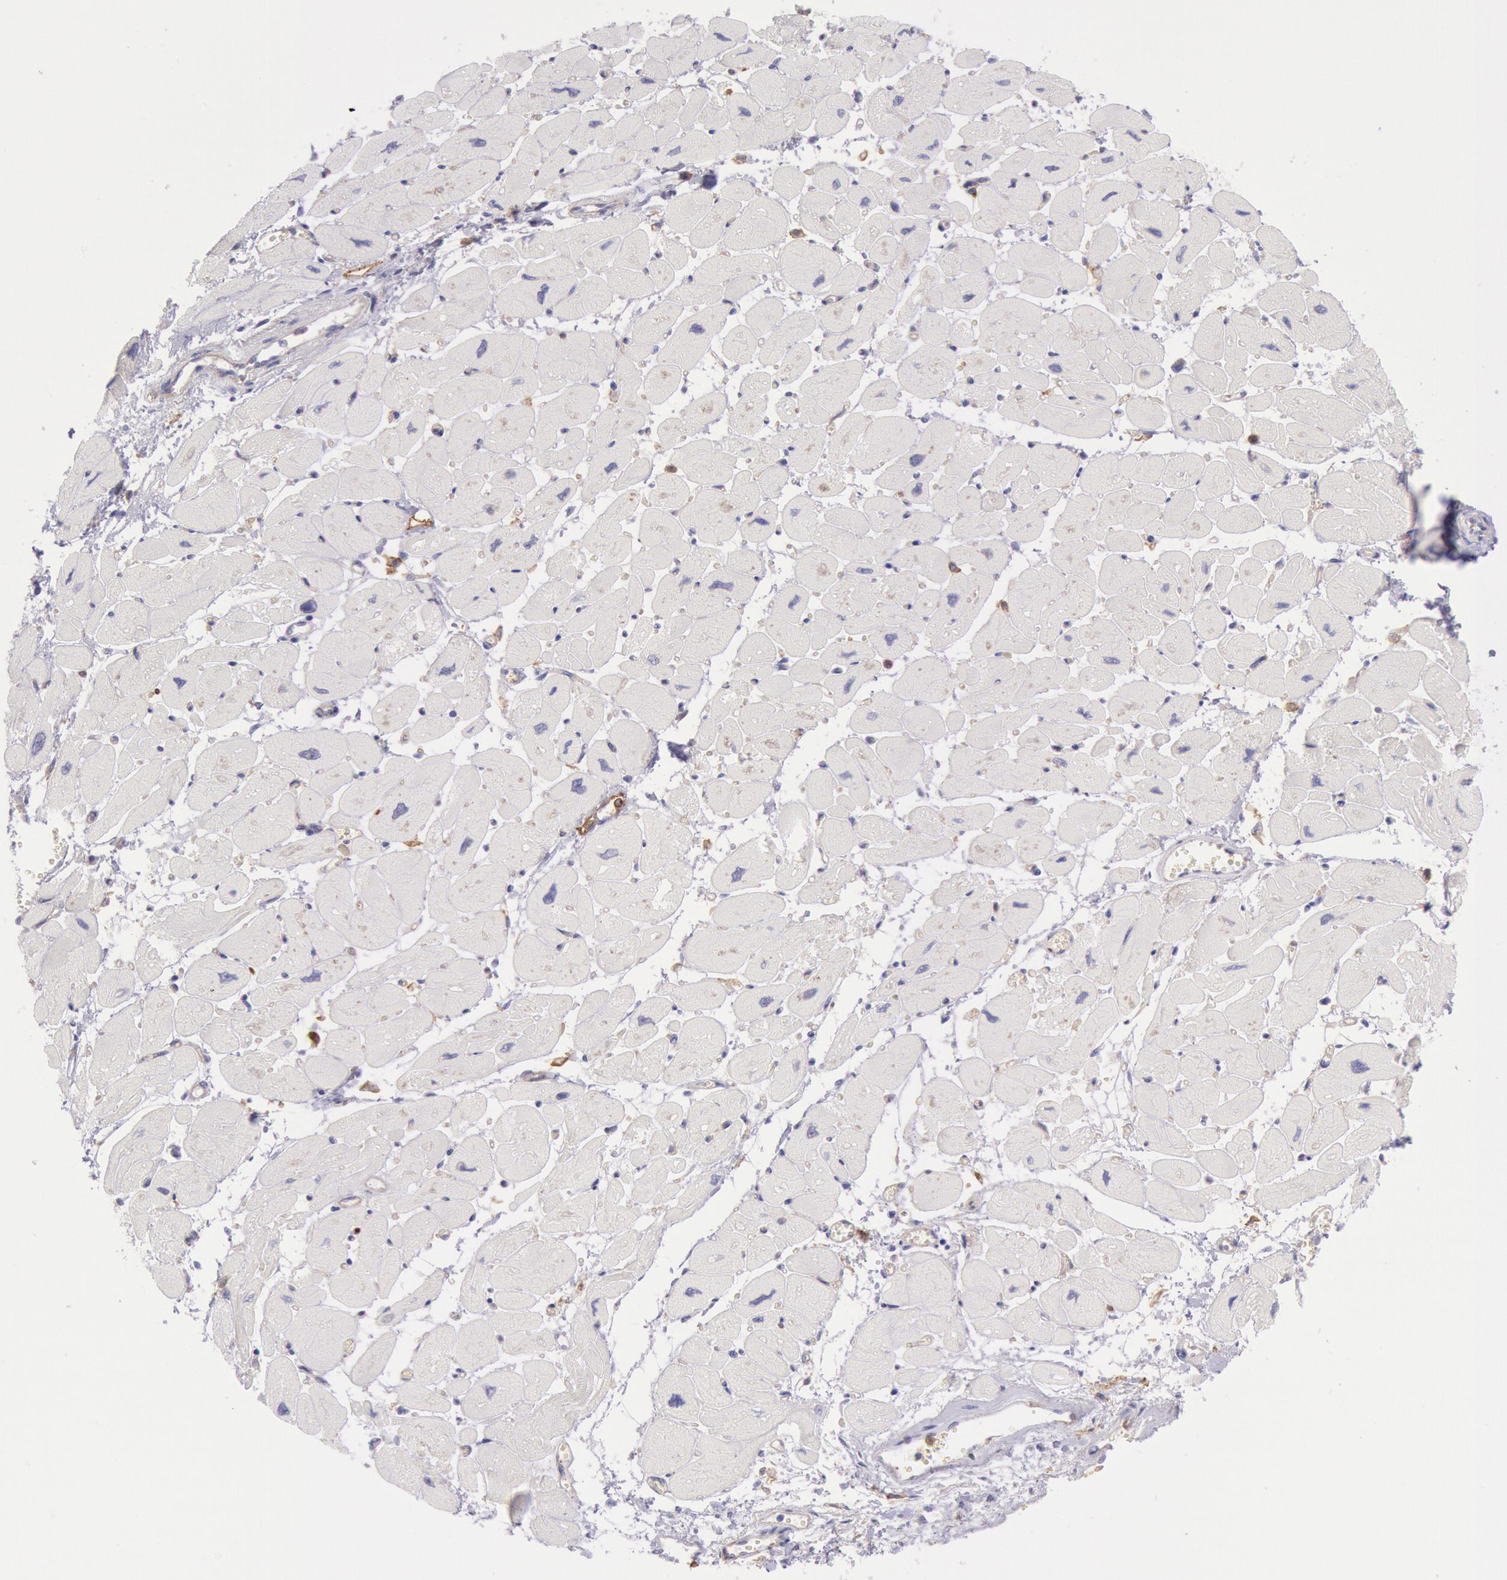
{"staining": {"intensity": "negative", "quantity": "none", "location": "none"}, "tissue": "heart muscle", "cell_type": "Cardiomyocytes", "image_type": "normal", "snomed": [{"axis": "morphology", "description": "Normal tissue, NOS"}, {"axis": "topography", "description": "Heart"}], "caption": "Histopathology image shows no protein positivity in cardiomyocytes of unremarkable heart muscle.", "gene": "LYN", "patient": {"sex": "female", "age": 54}}